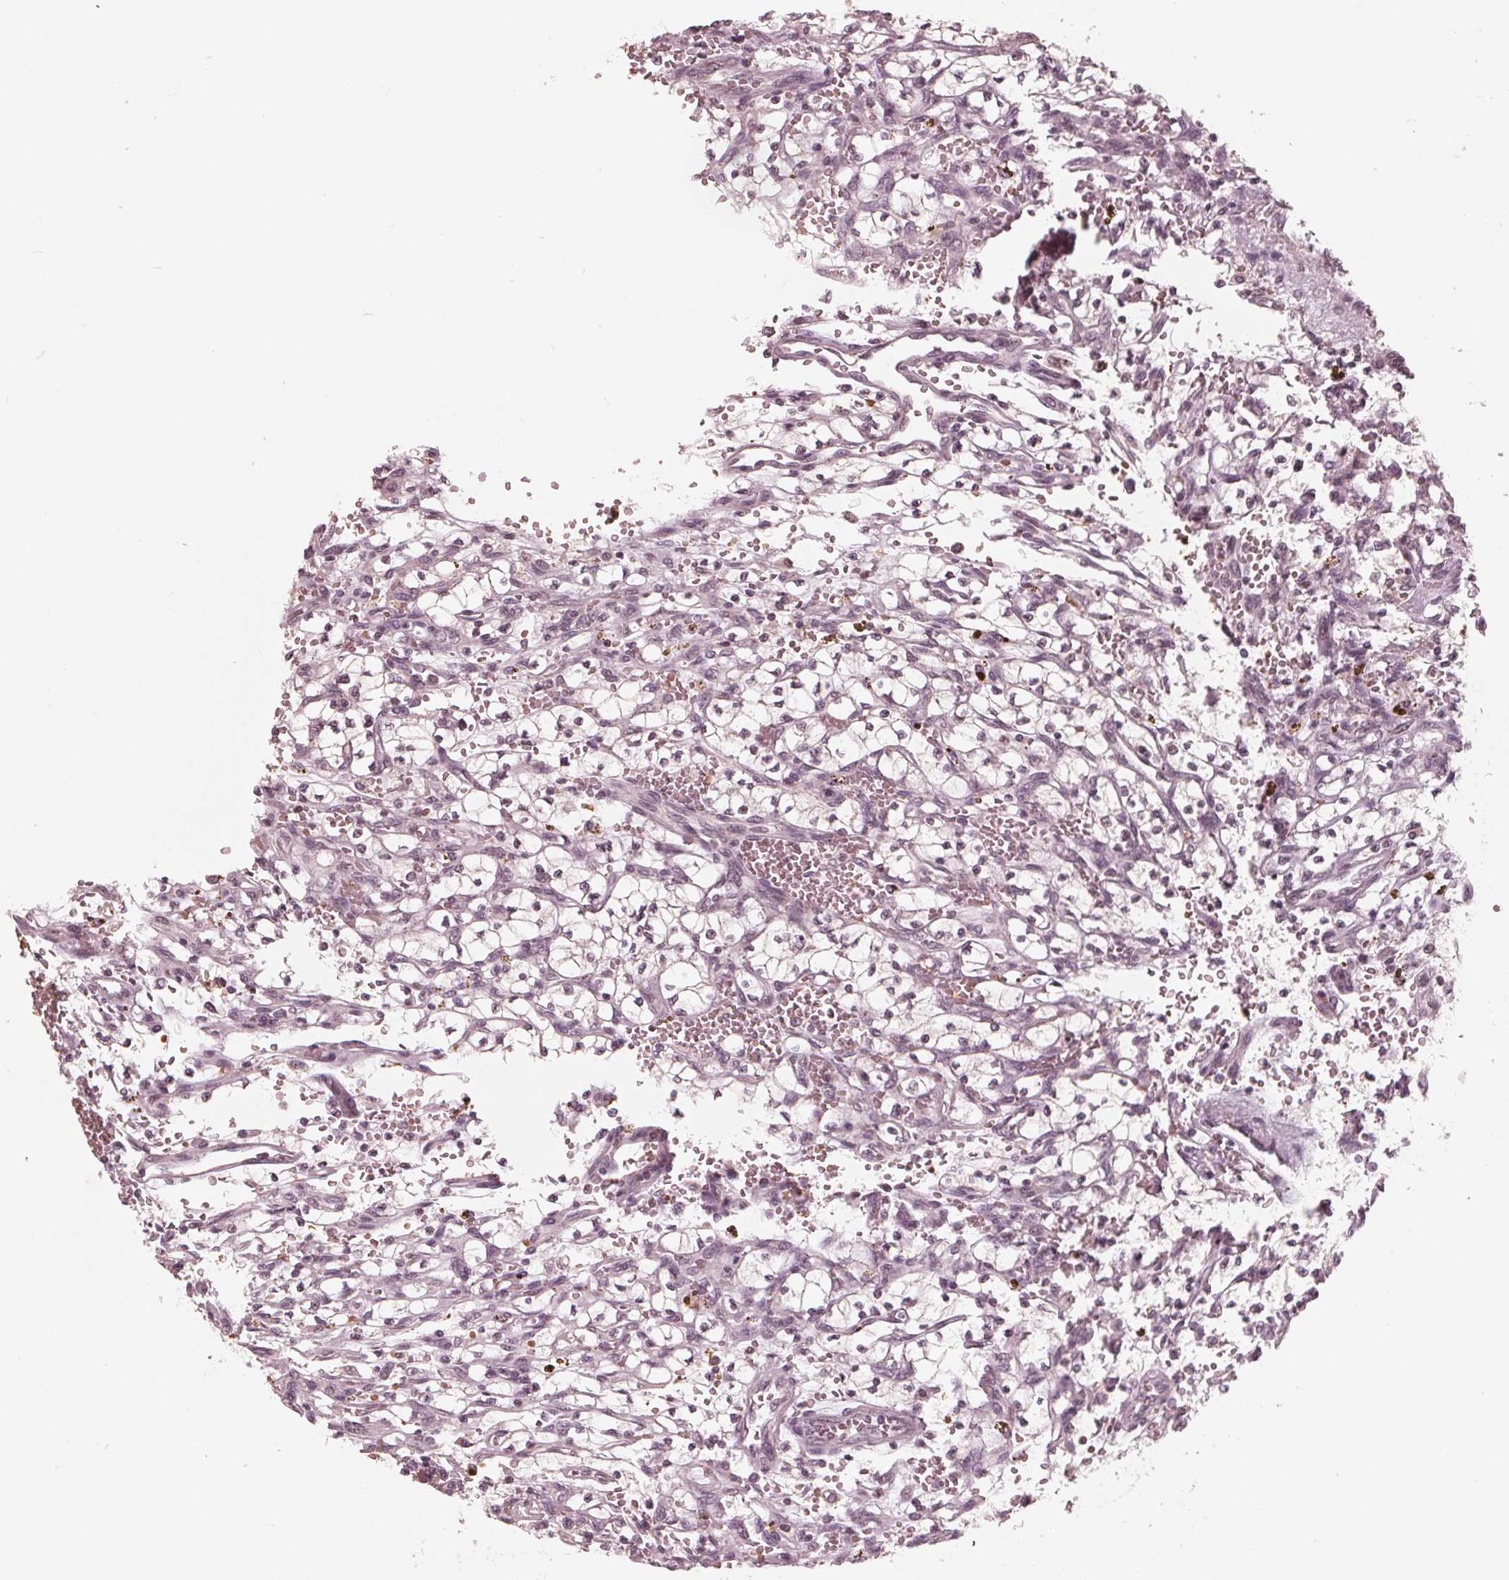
{"staining": {"intensity": "weak", "quantity": ">75%", "location": "nuclear"}, "tissue": "renal cancer", "cell_type": "Tumor cells", "image_type": "cancer", "snomed": [{"axis": "morphology", "description": "Adenocarcinoma, NOS"}, {"axis": "topography", "description": "Kidney"}], "caption": "Immunohistochemistry image of neoplastic tissue: human renal adenocarcinoma stained using IHC reveals low levels of weak protein expression localized specifically in the nuclear of tumor cells, appearing as a nuclear brown color.", "gene": "HIRIP3", "patient": {"sex": "female", "age": 64}}